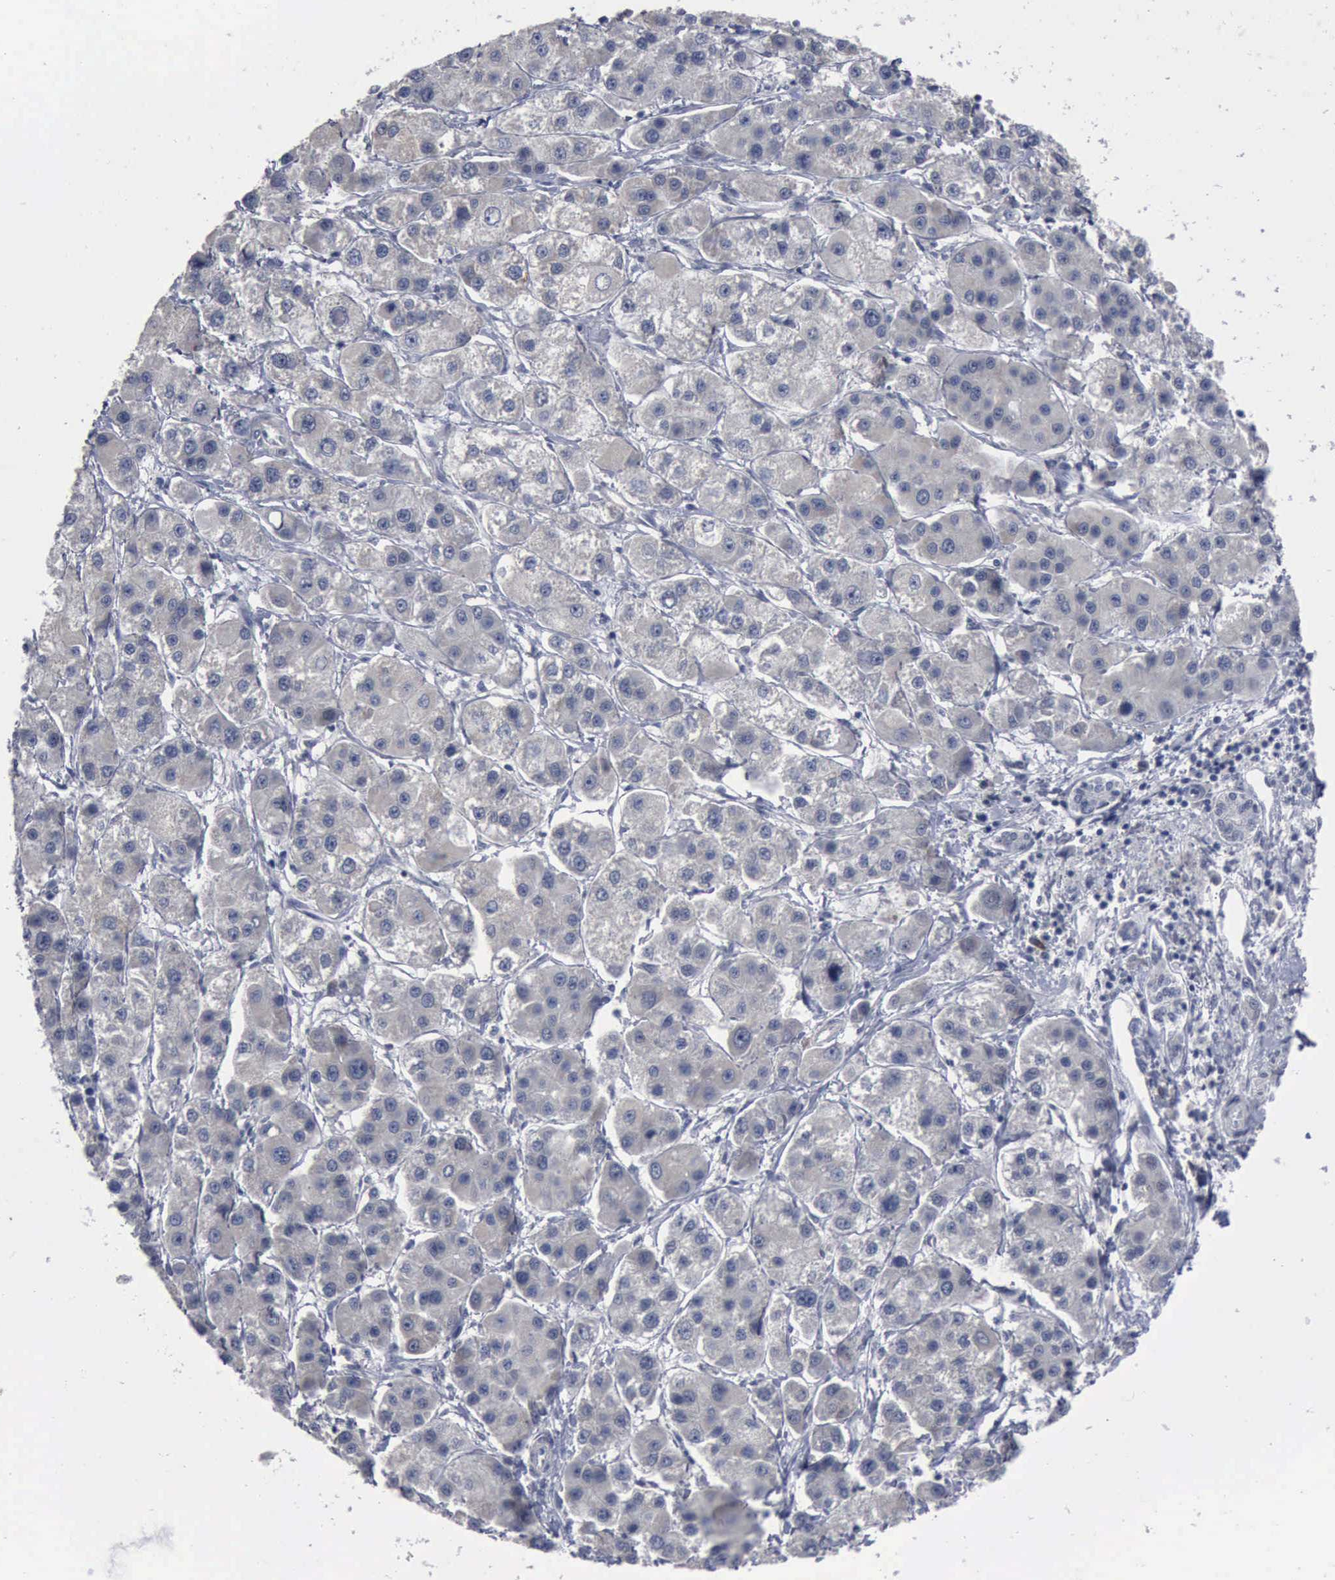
{"staining": {"intensity": "negative", "quantity": "none", "location": "none"}, "tissue": "liver cancer", "cell_type": "Tumor cells", "image_type": "cancer", "snomed": [{"axis": "morphology", "description": "Carcinoma, Hepatocellular, NOS"}, {"axis": "topography", "description": "Liver"}], "caption": "DAB (3,3'-diaminobenzidine) immunohistochemical staining of liver hepatocellular carcinoma reveals no significant positivity in tumor cells.", "gene": "MYO18B", "patient": {"sex": "female", "age": 85}}